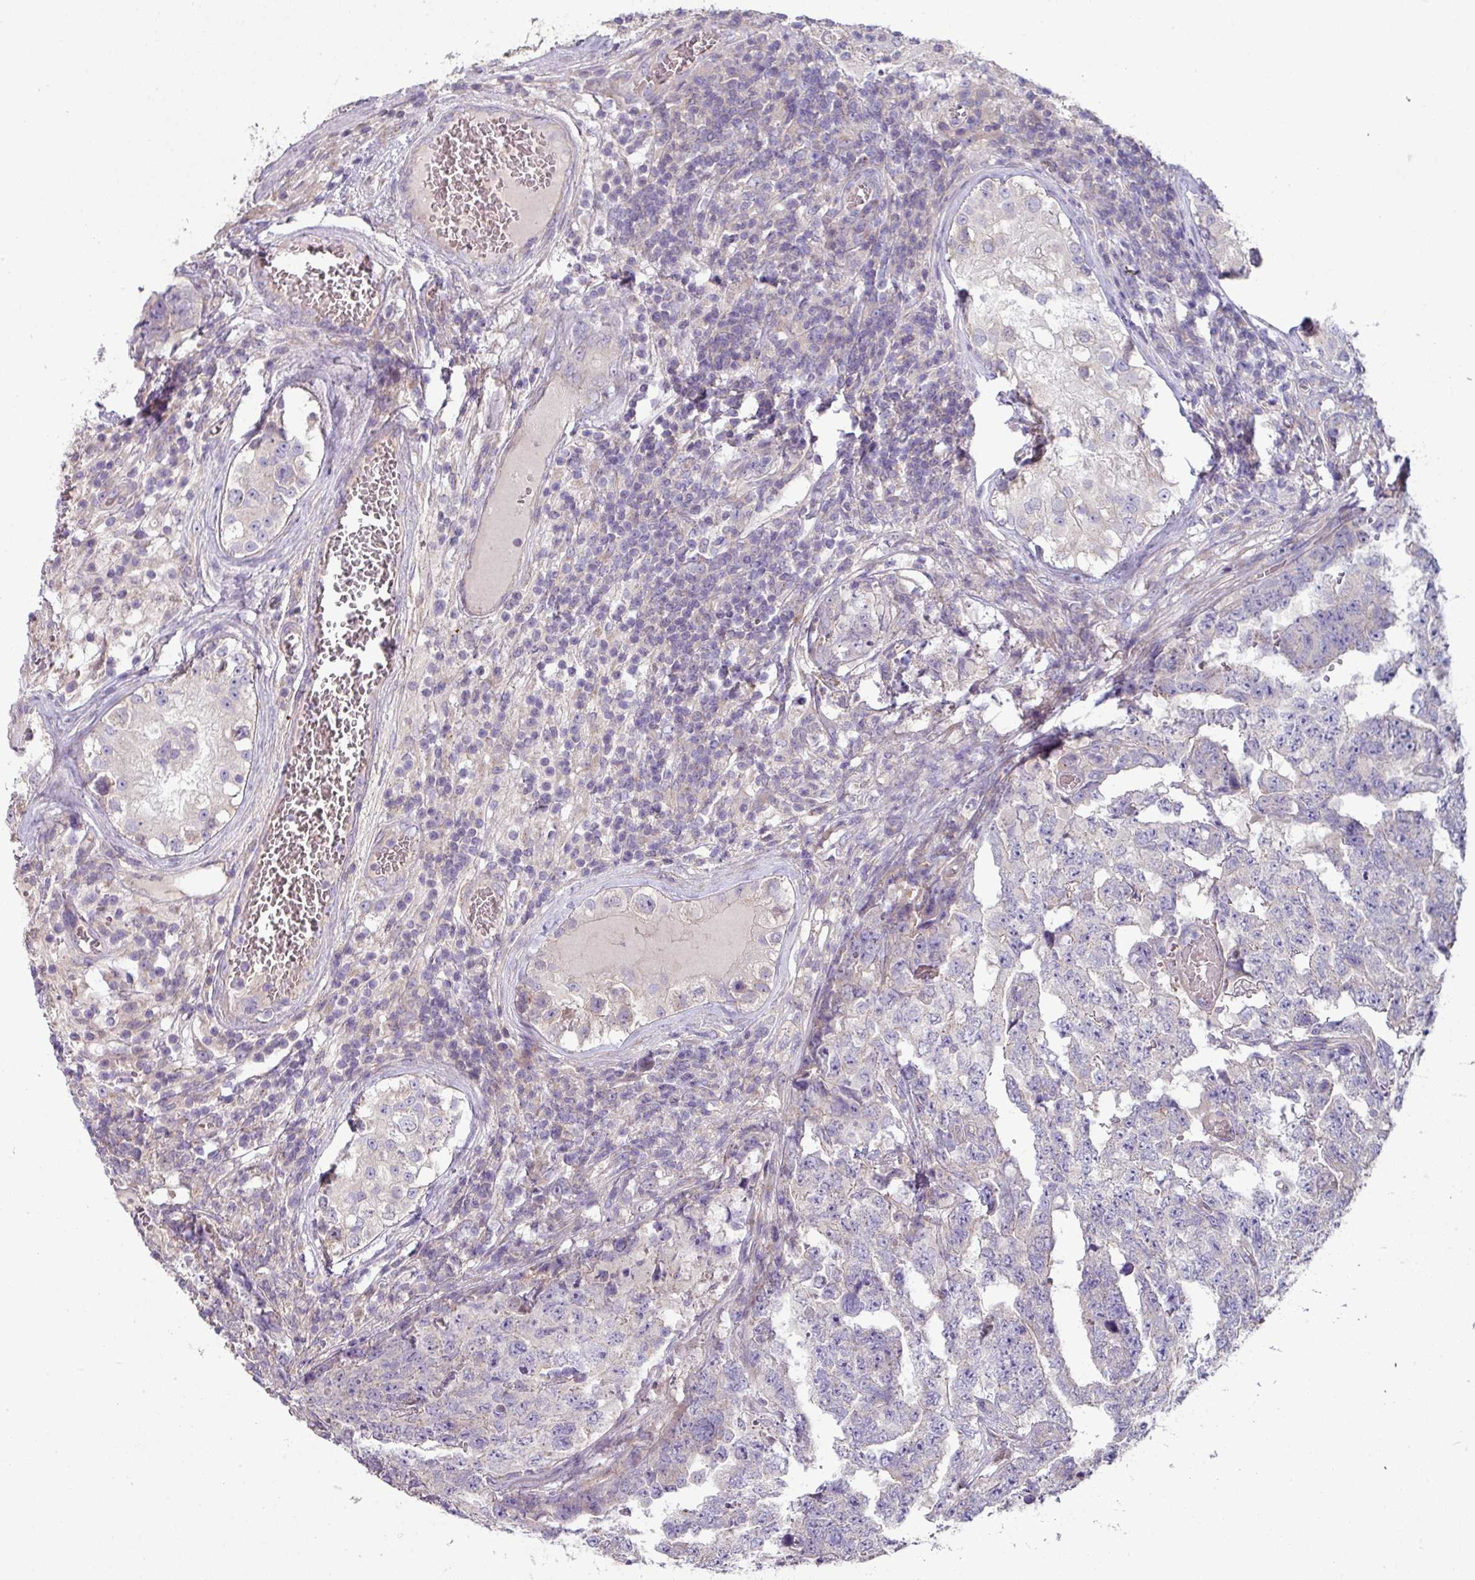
{"staining": {"intensity": "negative", "quantity": "none", "location": "none"}, "tissue": "testis cancer", "cell_type": "Tumor cells", "image_type": "cancer", "snomed": [{"axis": "morphology", "description": "Carcinoma, Embryonal, NOS"}, {"axis": "topography", "description": "Testis"}], "caption": "IHC image of neoplastic tissue: testis embryonal carcinoma stained with DAB reveals no significant protein positivity in tumor cells. Nuclei are stained in blue.", "gene": "LRRC9", "patient": {"sex": "male", "age": 25}}